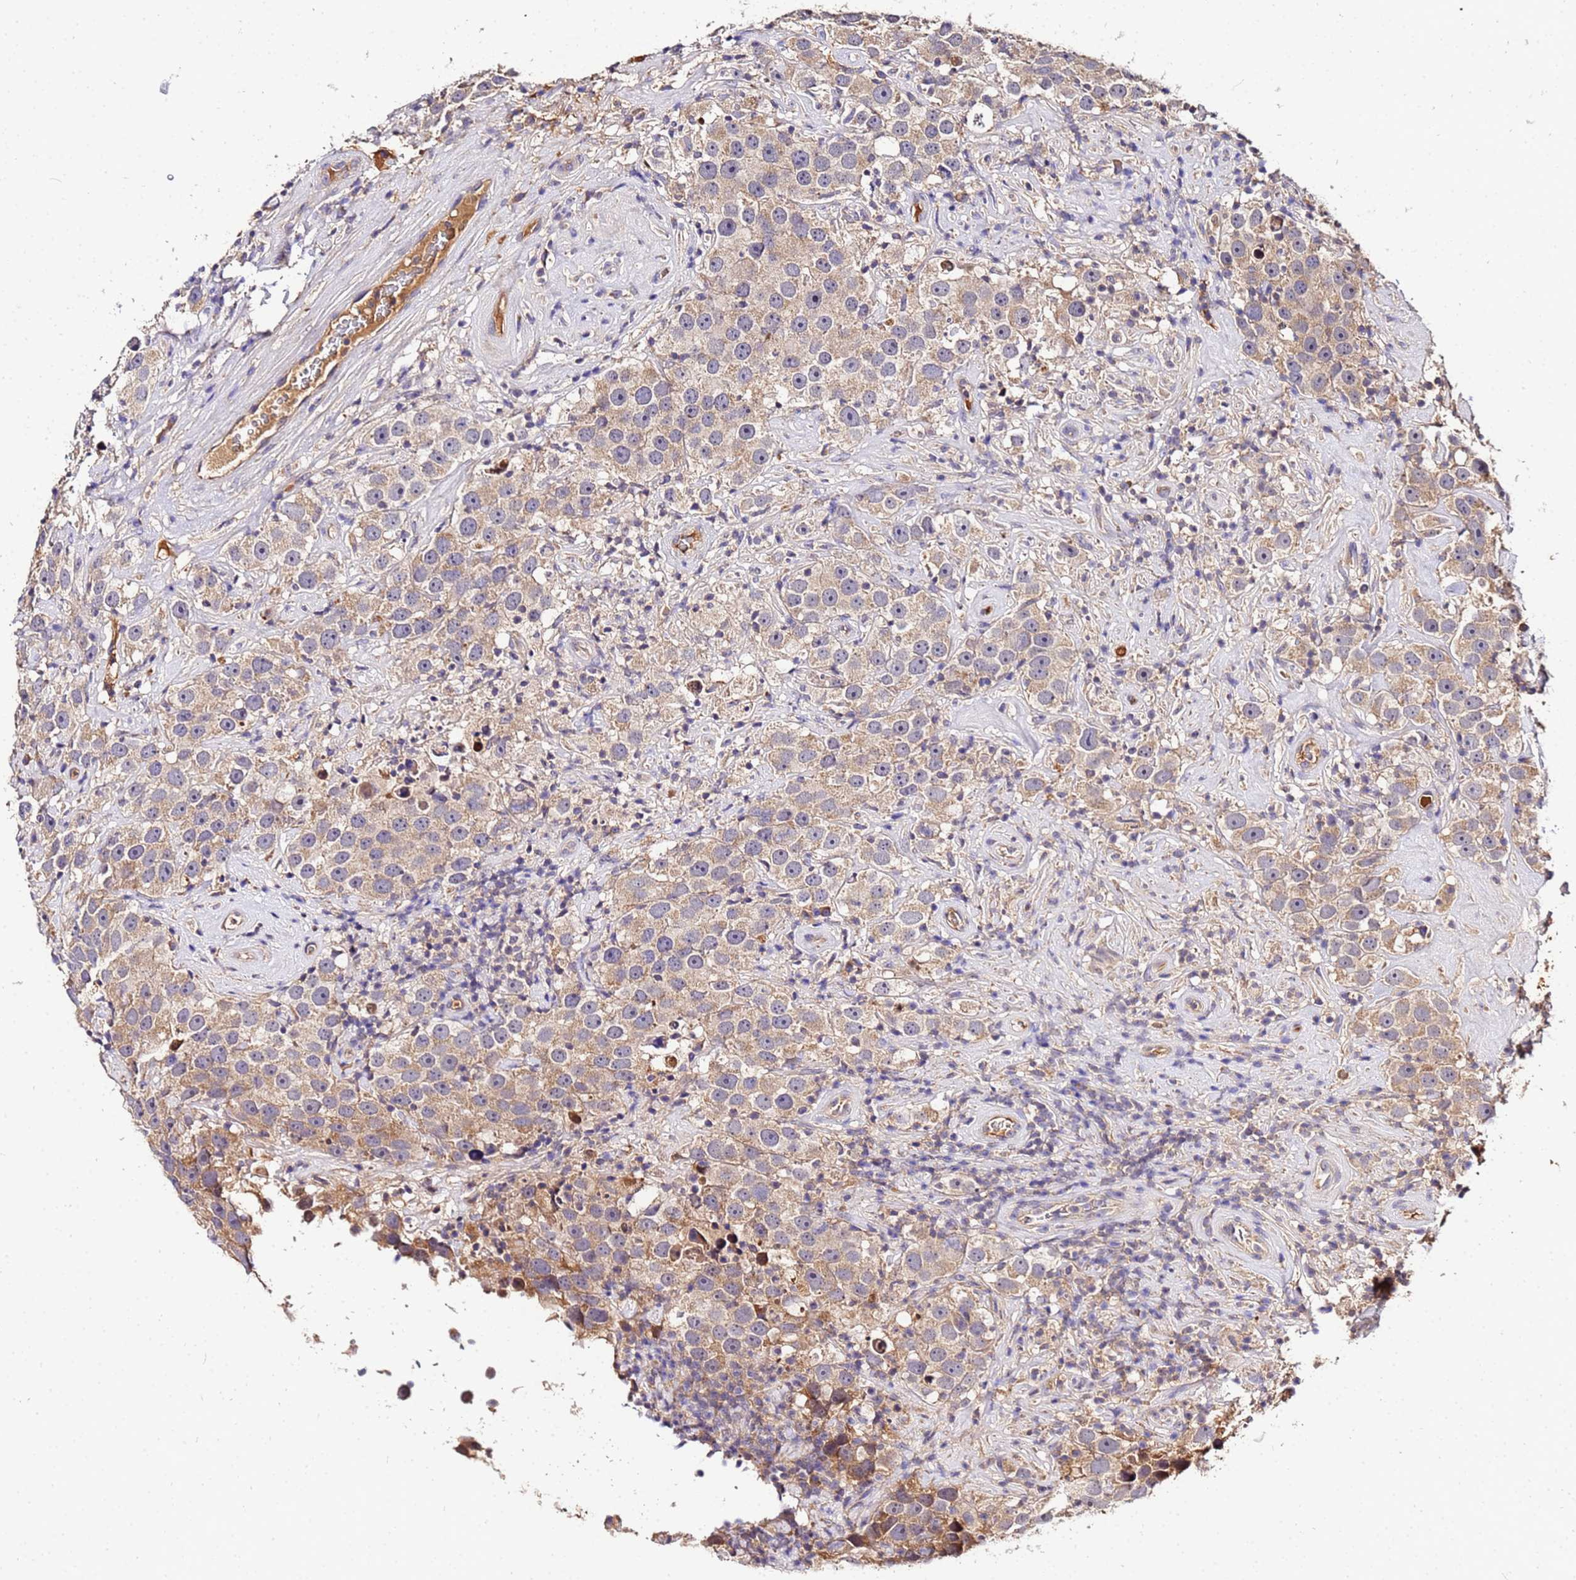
{"staining": {"intensity": "weak", "quantity": "25%-75%", "location": "cytoplasmic/membranous"}, "tissue": "testis cancer", "cell_type": "Tumor cells", "image_type": "cancer", "snomed": [{"axis": "morphology", "description": "Seminoma, NOS"}, {"axis": "topography", "description": "Testis"}], "caption": "Immunohistochemical staining of testis cancer (seminoma) exhibits low levels of weak cytoplasmic/membranous protein staining in approximately 25%-75% of tumor cells. The staining was performed using DAB to visualize the protein expression in brown, while the nuclei were stained in blue with hematoxylin (Magnification: 20x).", "gene": "MTERF1", "patient": {"sex": "male", "age": 49}}